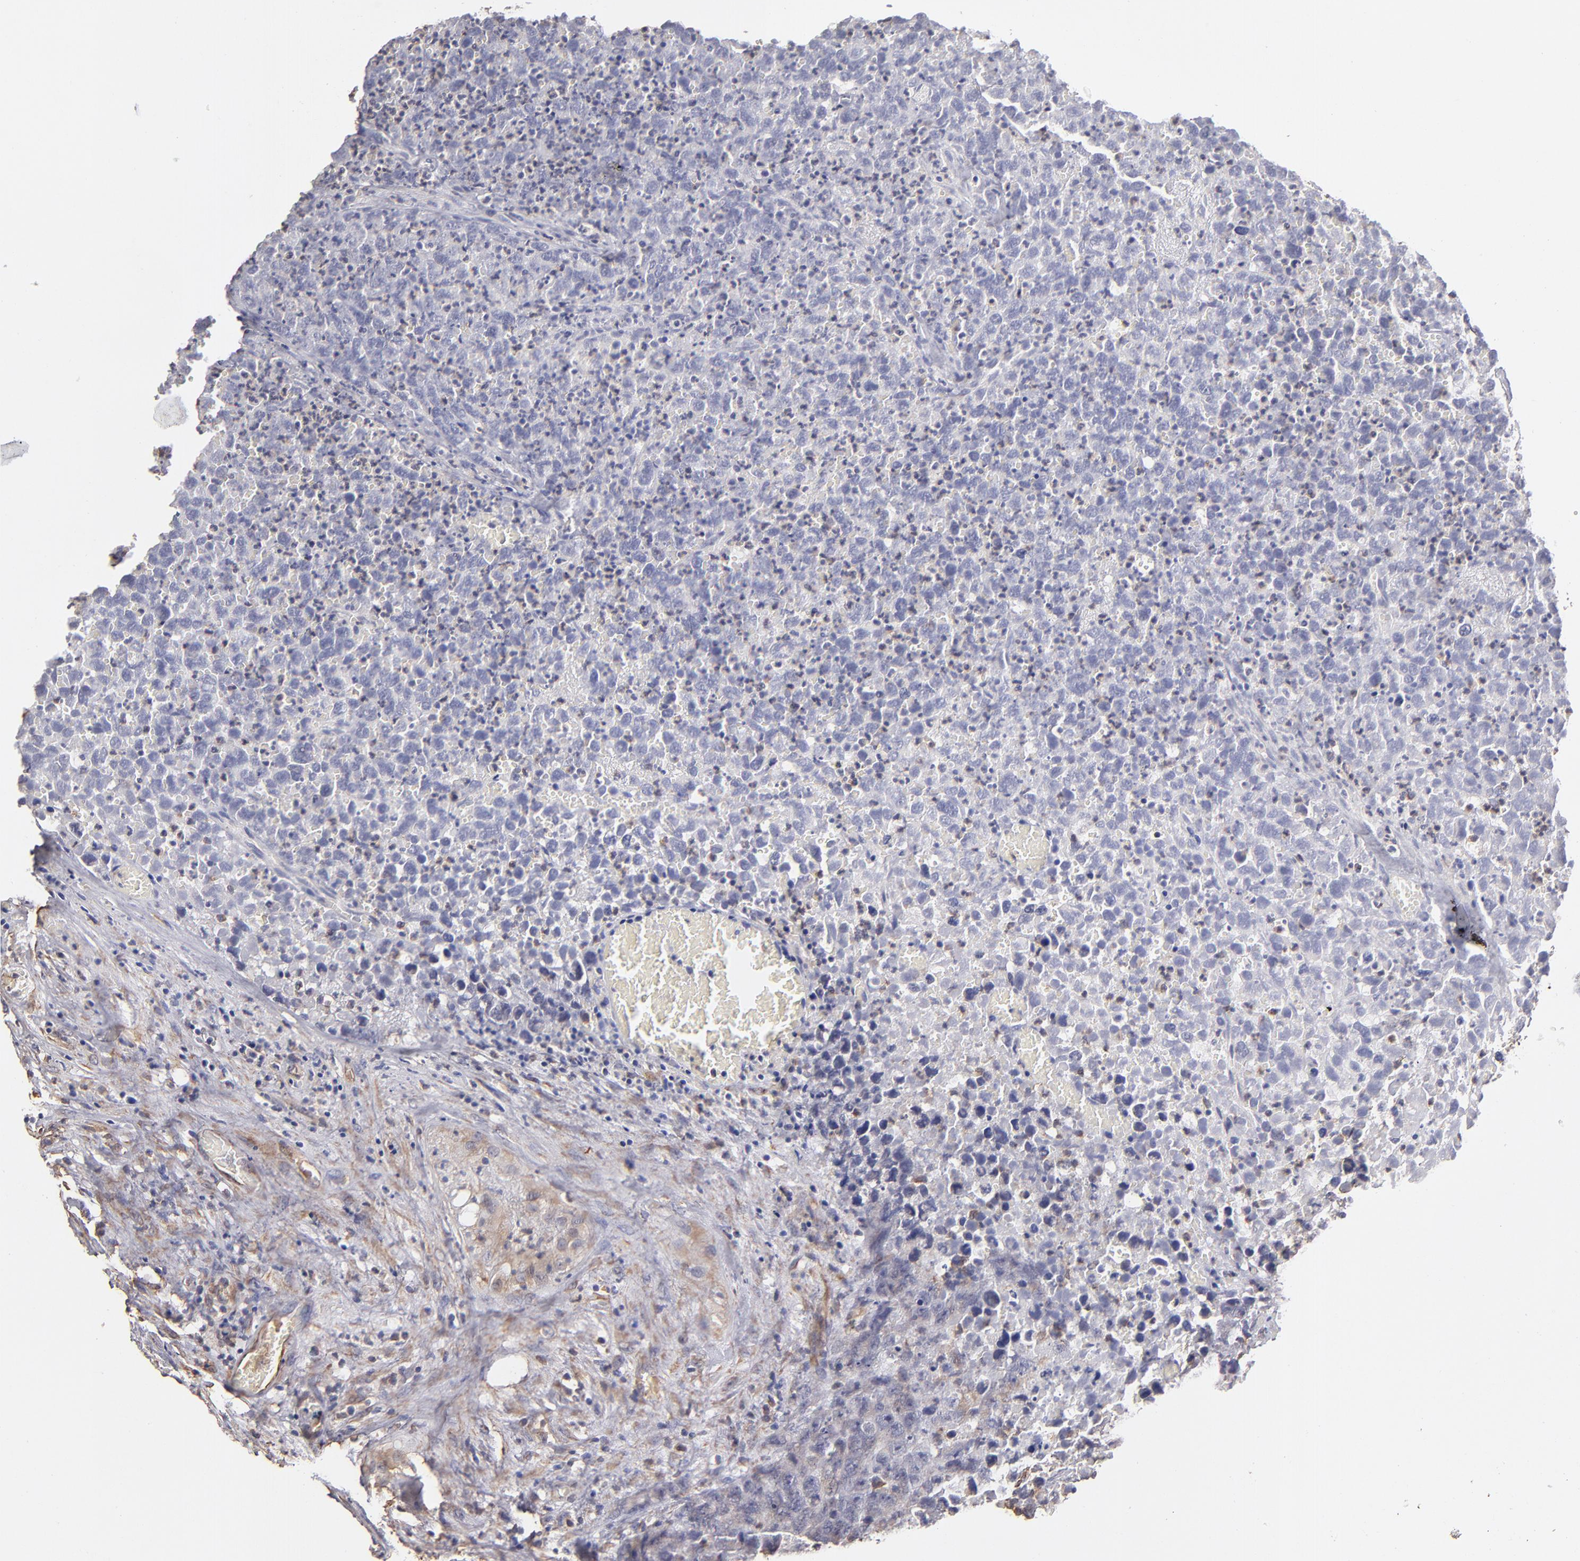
{"staining": {"intensity": "negative", "quantity": "none", "location": "none"}, "tissue": "testis cancer", "cell_type": "Tumor cells", "image_type": "cancer", "snomed": [{"axis": "morphology", "description": "Carcinoma, Embryonal, NOS"}, {"axis": "topography", "description": "Testis"}], "caption": "Immunohistochemistry micrograph of neoplastic tissue: human testis cancer stained with DAB demonstrates no significant protein staining in tumor cells.", "gene": "ABCC1", "patient": {"sex": "male", "age": 31}}